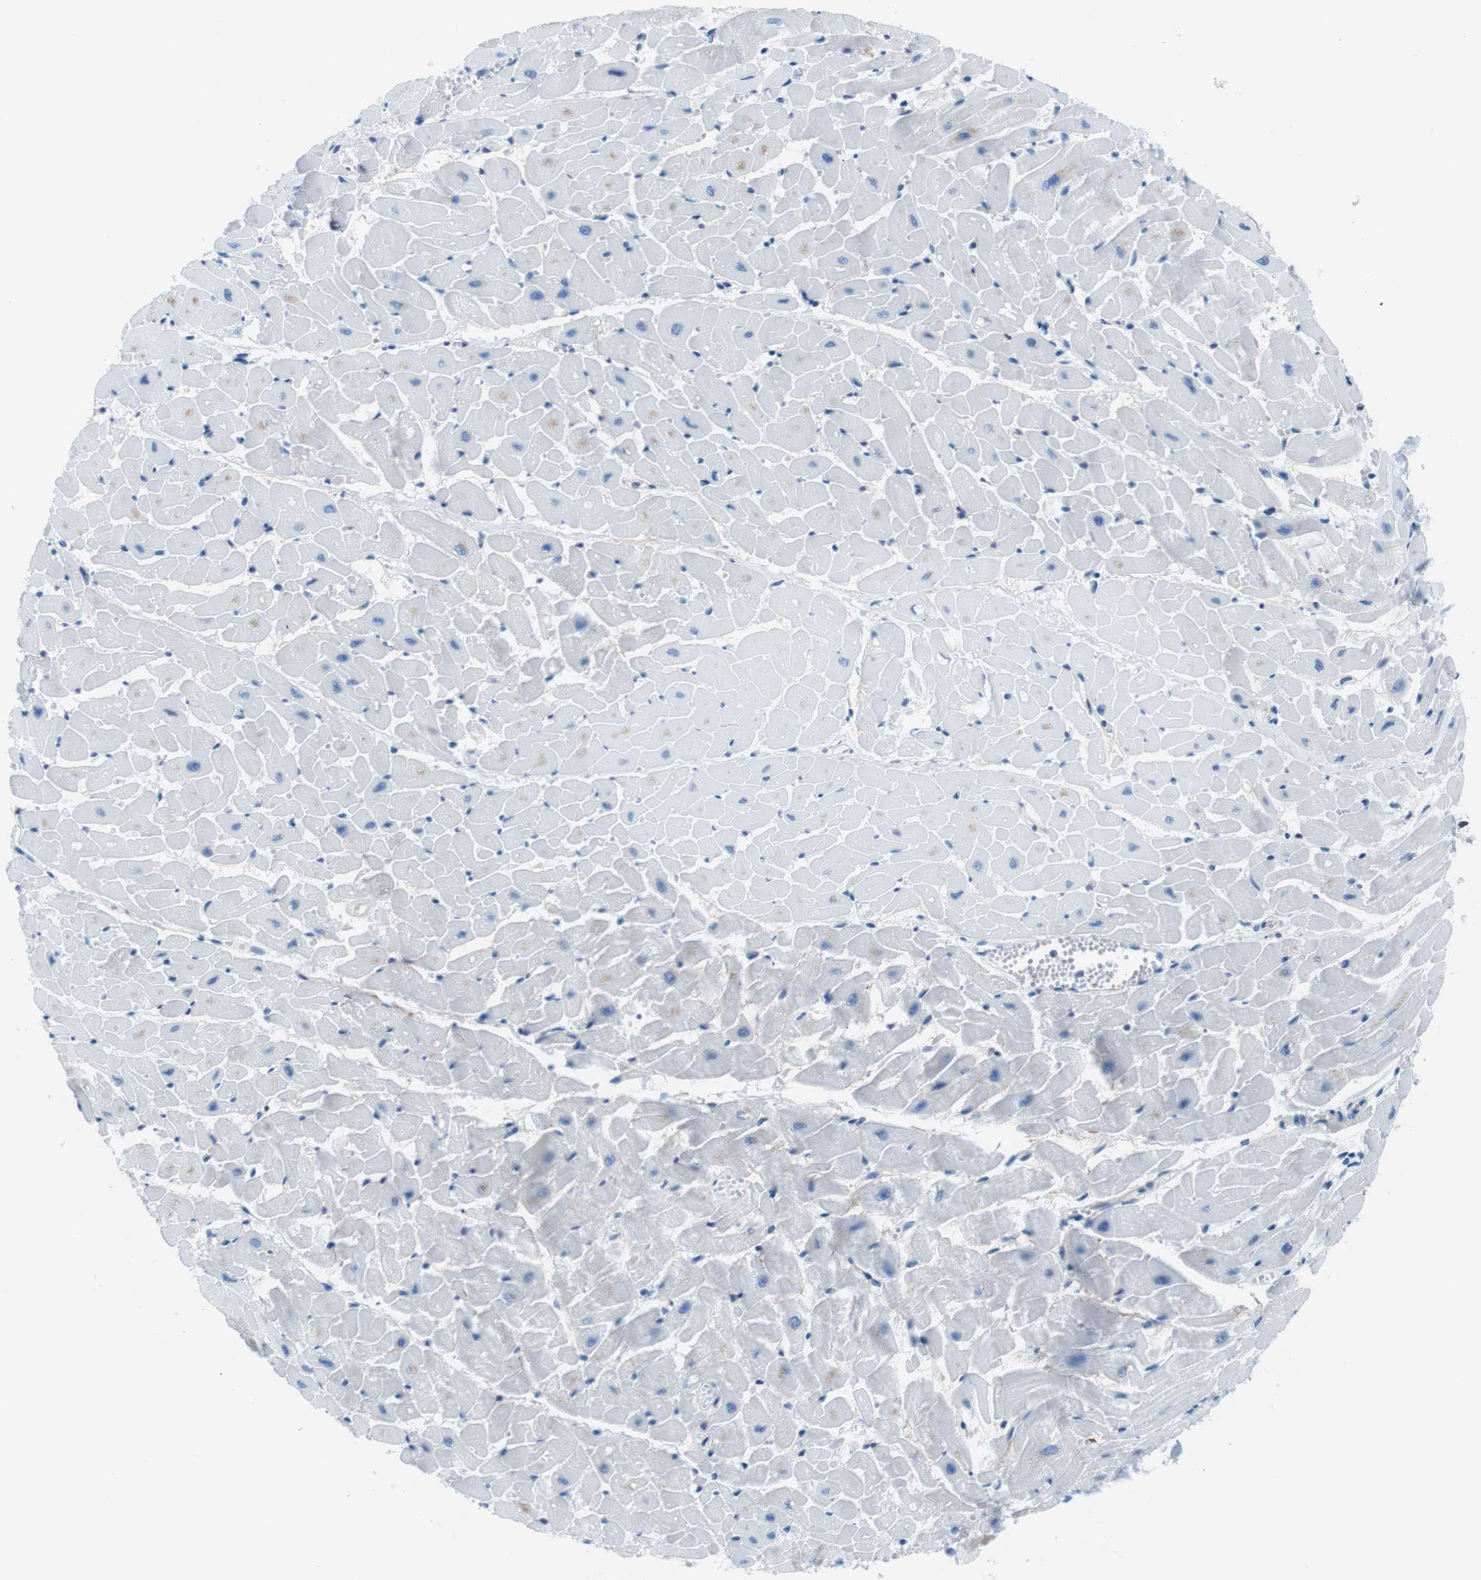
{"staining": {"intensity": "negative", "quantity": "none", "location": "none"}, "tissue": "heart muscle", "cell_type": "Cardiomyocytes", "image_type": "normal", "snomed": [{"axis": "morphology", "description": "Normal tissue, NOS"}, {"axis": "topography", "description": "Heart"}], "caption": "This is an immunohistochemistry (IHC) image of normal human heart muscle. There is no staining in cardiomyocytes.", "gene": "TES", "patient": {"sex": "female", "age": 19}}